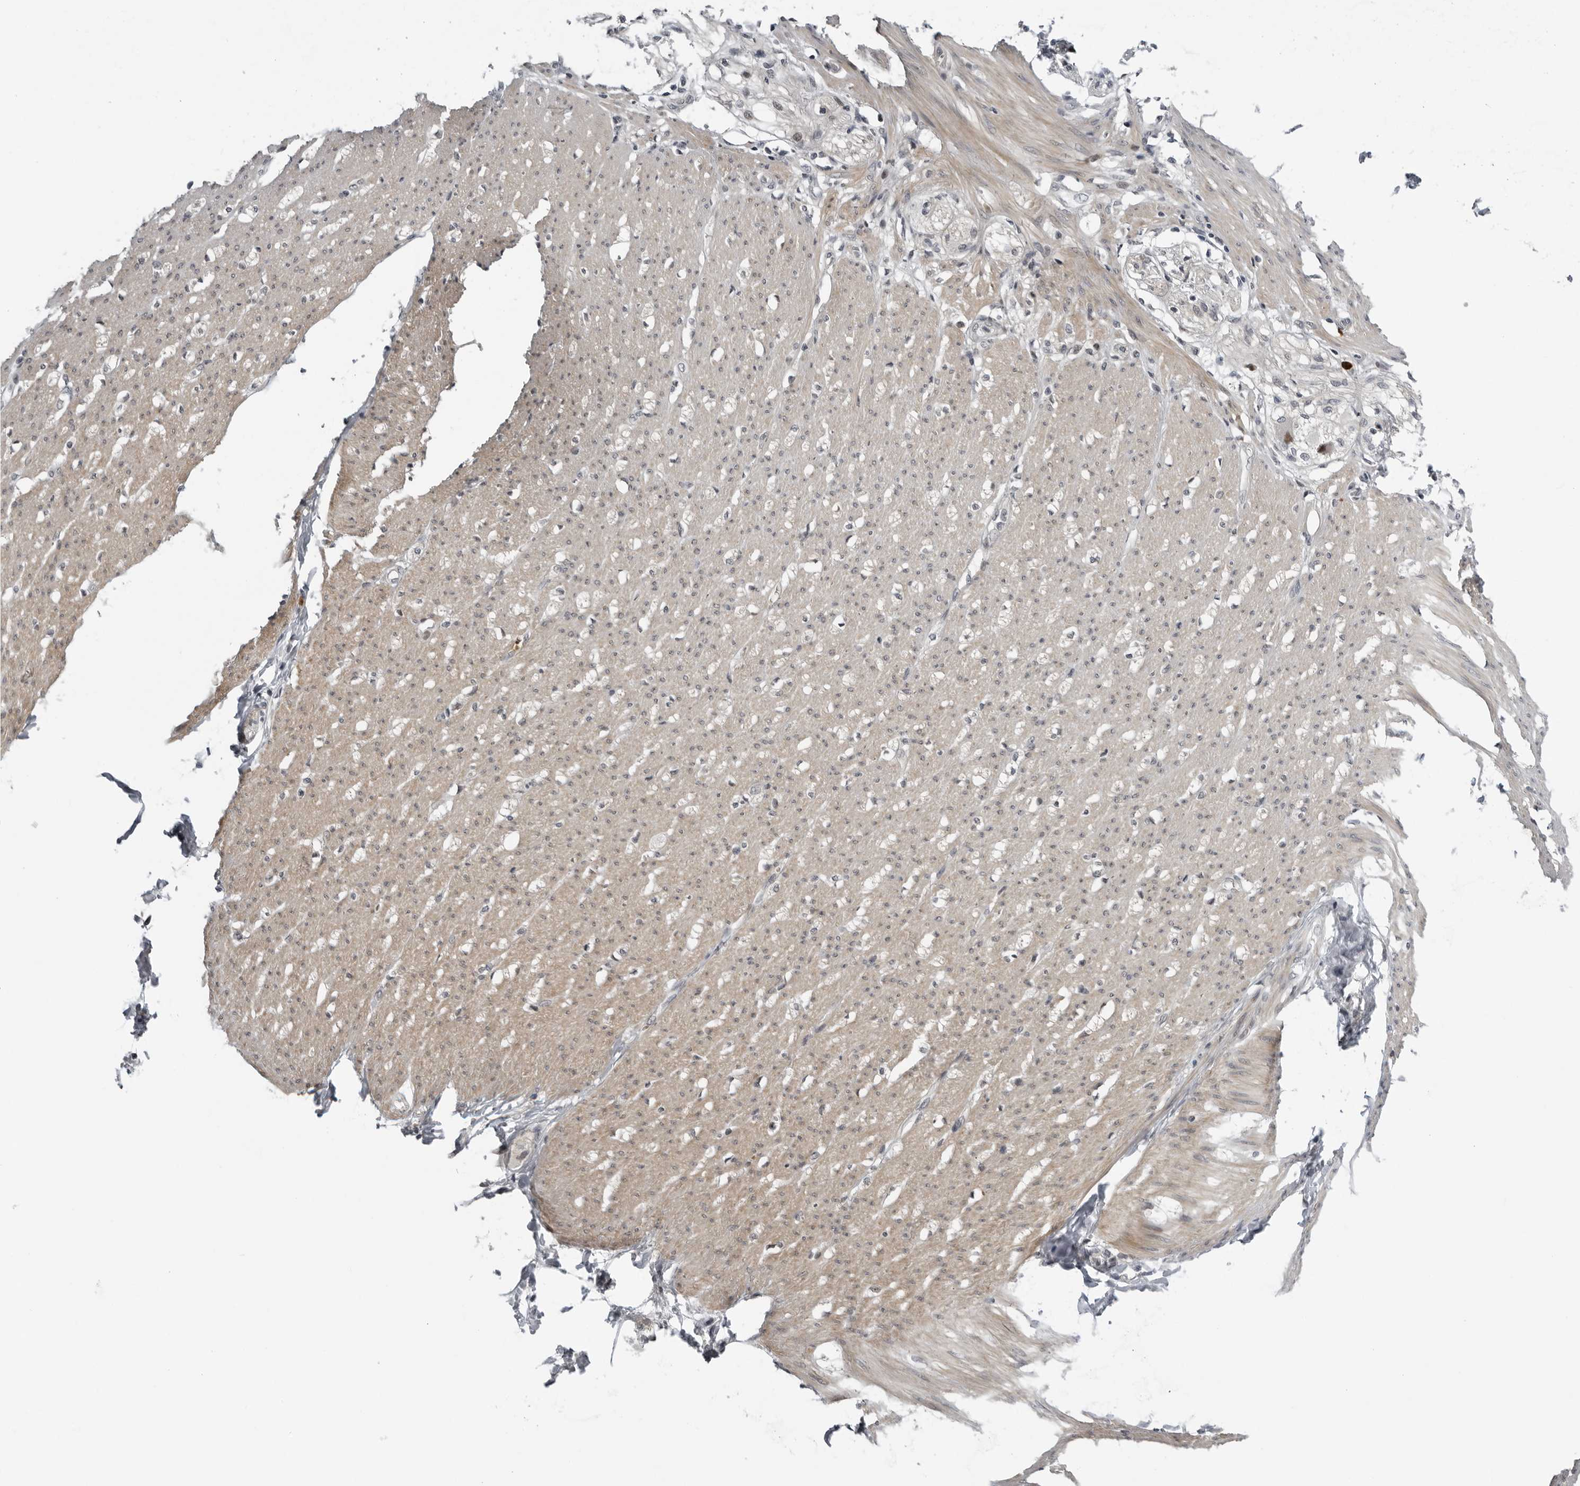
{"staining": {"intensity": "moderate", "quantity": "25%-75%", "location": "cytoplasmic/membranous"}, "tissue": "smooth muscle", "cell_type": "Smooth muscle cells", "image_type": "normal", "snomed": [{"axis": "morphology", "description": "Normal tissue, NOS"}, {"axis": "morphology", "description": "Adenocarcinoma, NOS"}, {"axis": "topography", "description": "Colon"}, {"axis": "topography", "description": "Peripheral nerve tissue"}], "caption": "Brown immunohistochemical staining in benign human smooth muscle reveals moderate cytoplasmic/membranous expression in about 25%-75% of smooth muscle cells. Nuclei are stained in blue.", "gene": "ALPK2", "patient": {"sex": "male", "age": 14}}